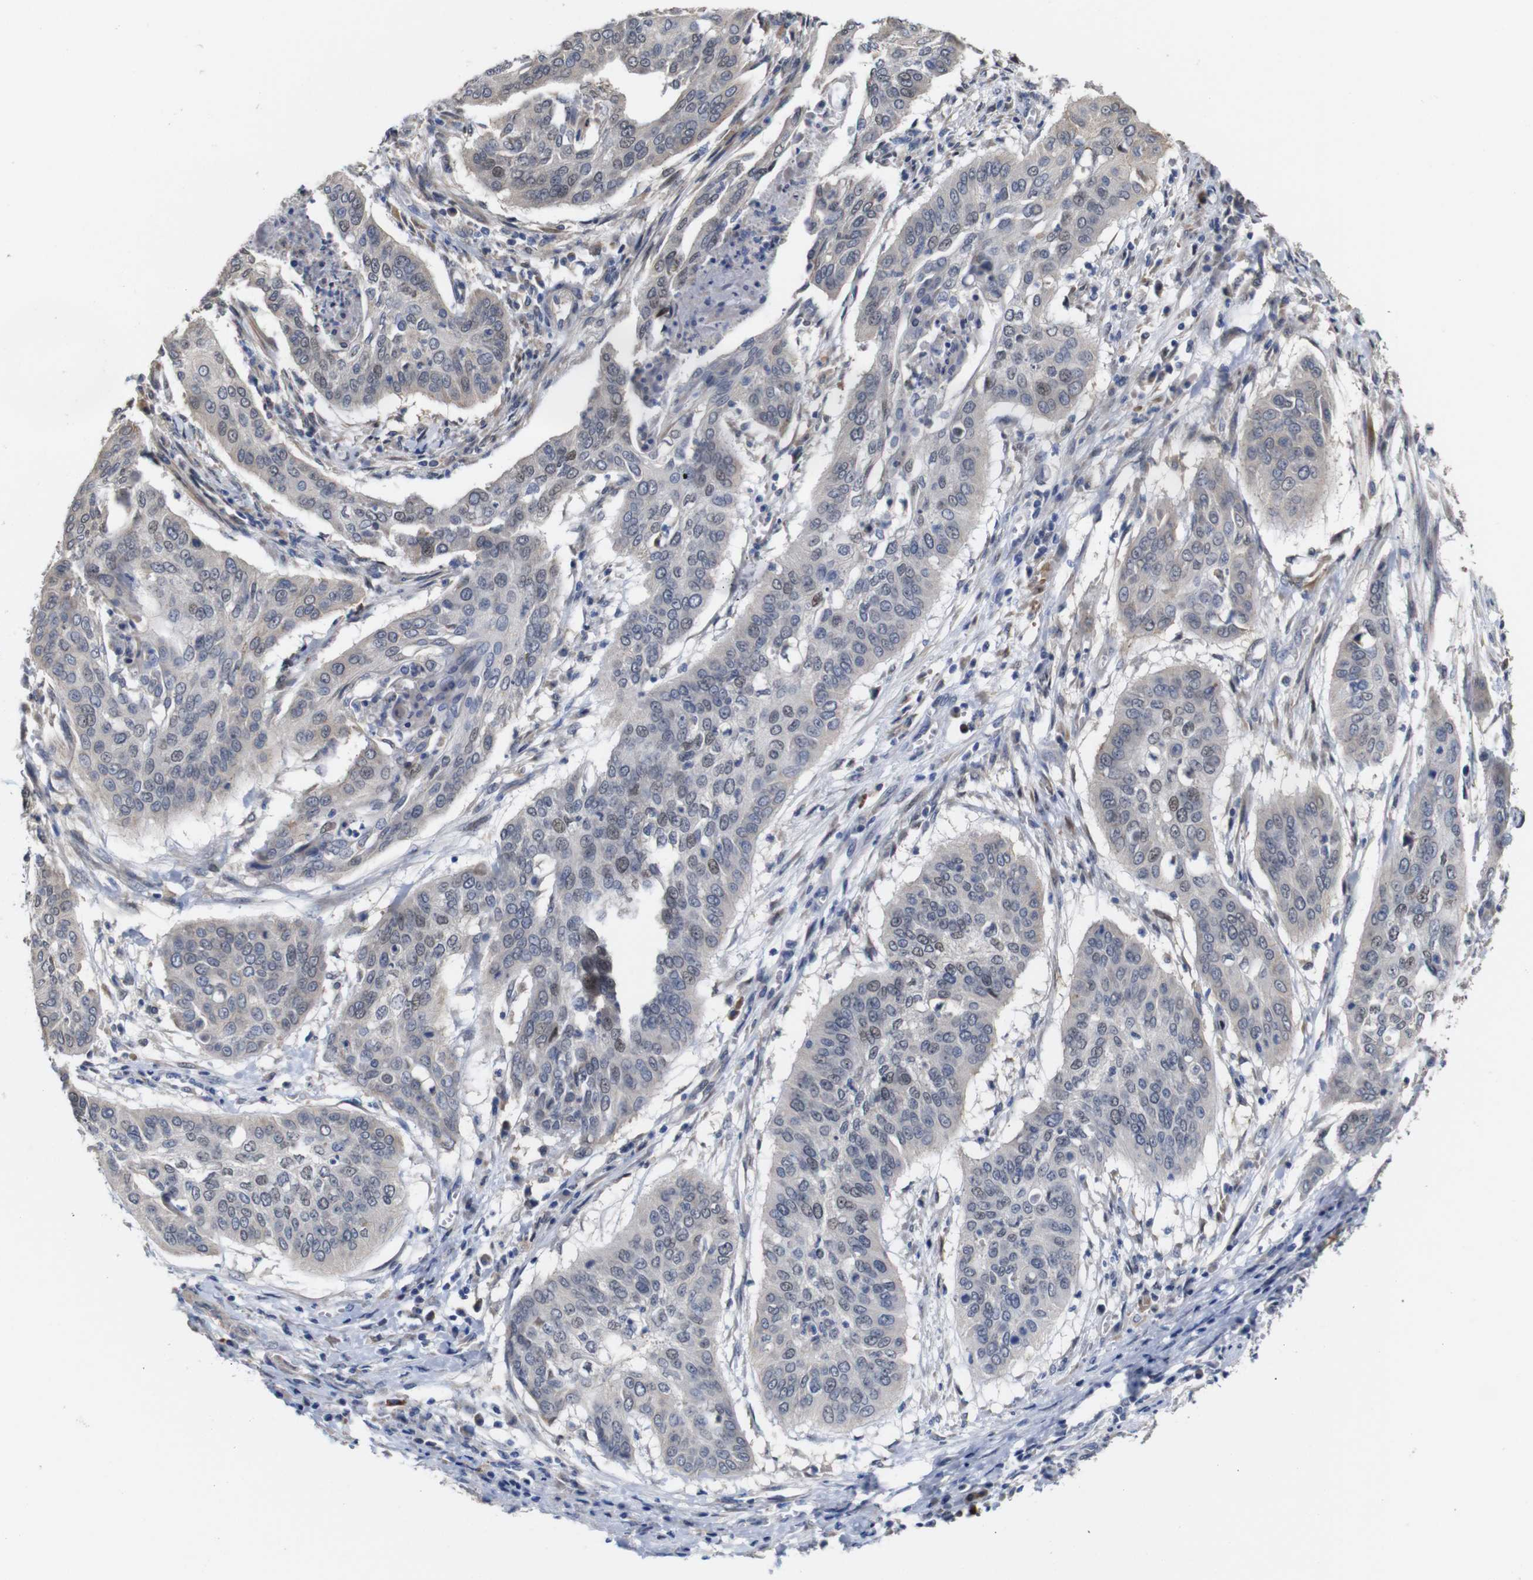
{"staining": {"intensity": "weak", "quantity": "<25%", "location": "nuclear"}, "tissue": "cervical cancer", "cell_type": "Tumor cells", "image_type": "cancer", "snomed": [{"axis": "morphology", "description": "Squamous cell carcinoma, NOS"}, {"axis": "topography", "description": "Cervix"}], "caption": "Immunohistochemical staining of squamous cell carcinoma (cervical) demonstrates no significant staining in tumor cells. (Immunohistochemistry (ihc), brightfield microscopy, high magnification).", "gene": "TCEAL9", "patient": {"sex": "female", "age": 39}}